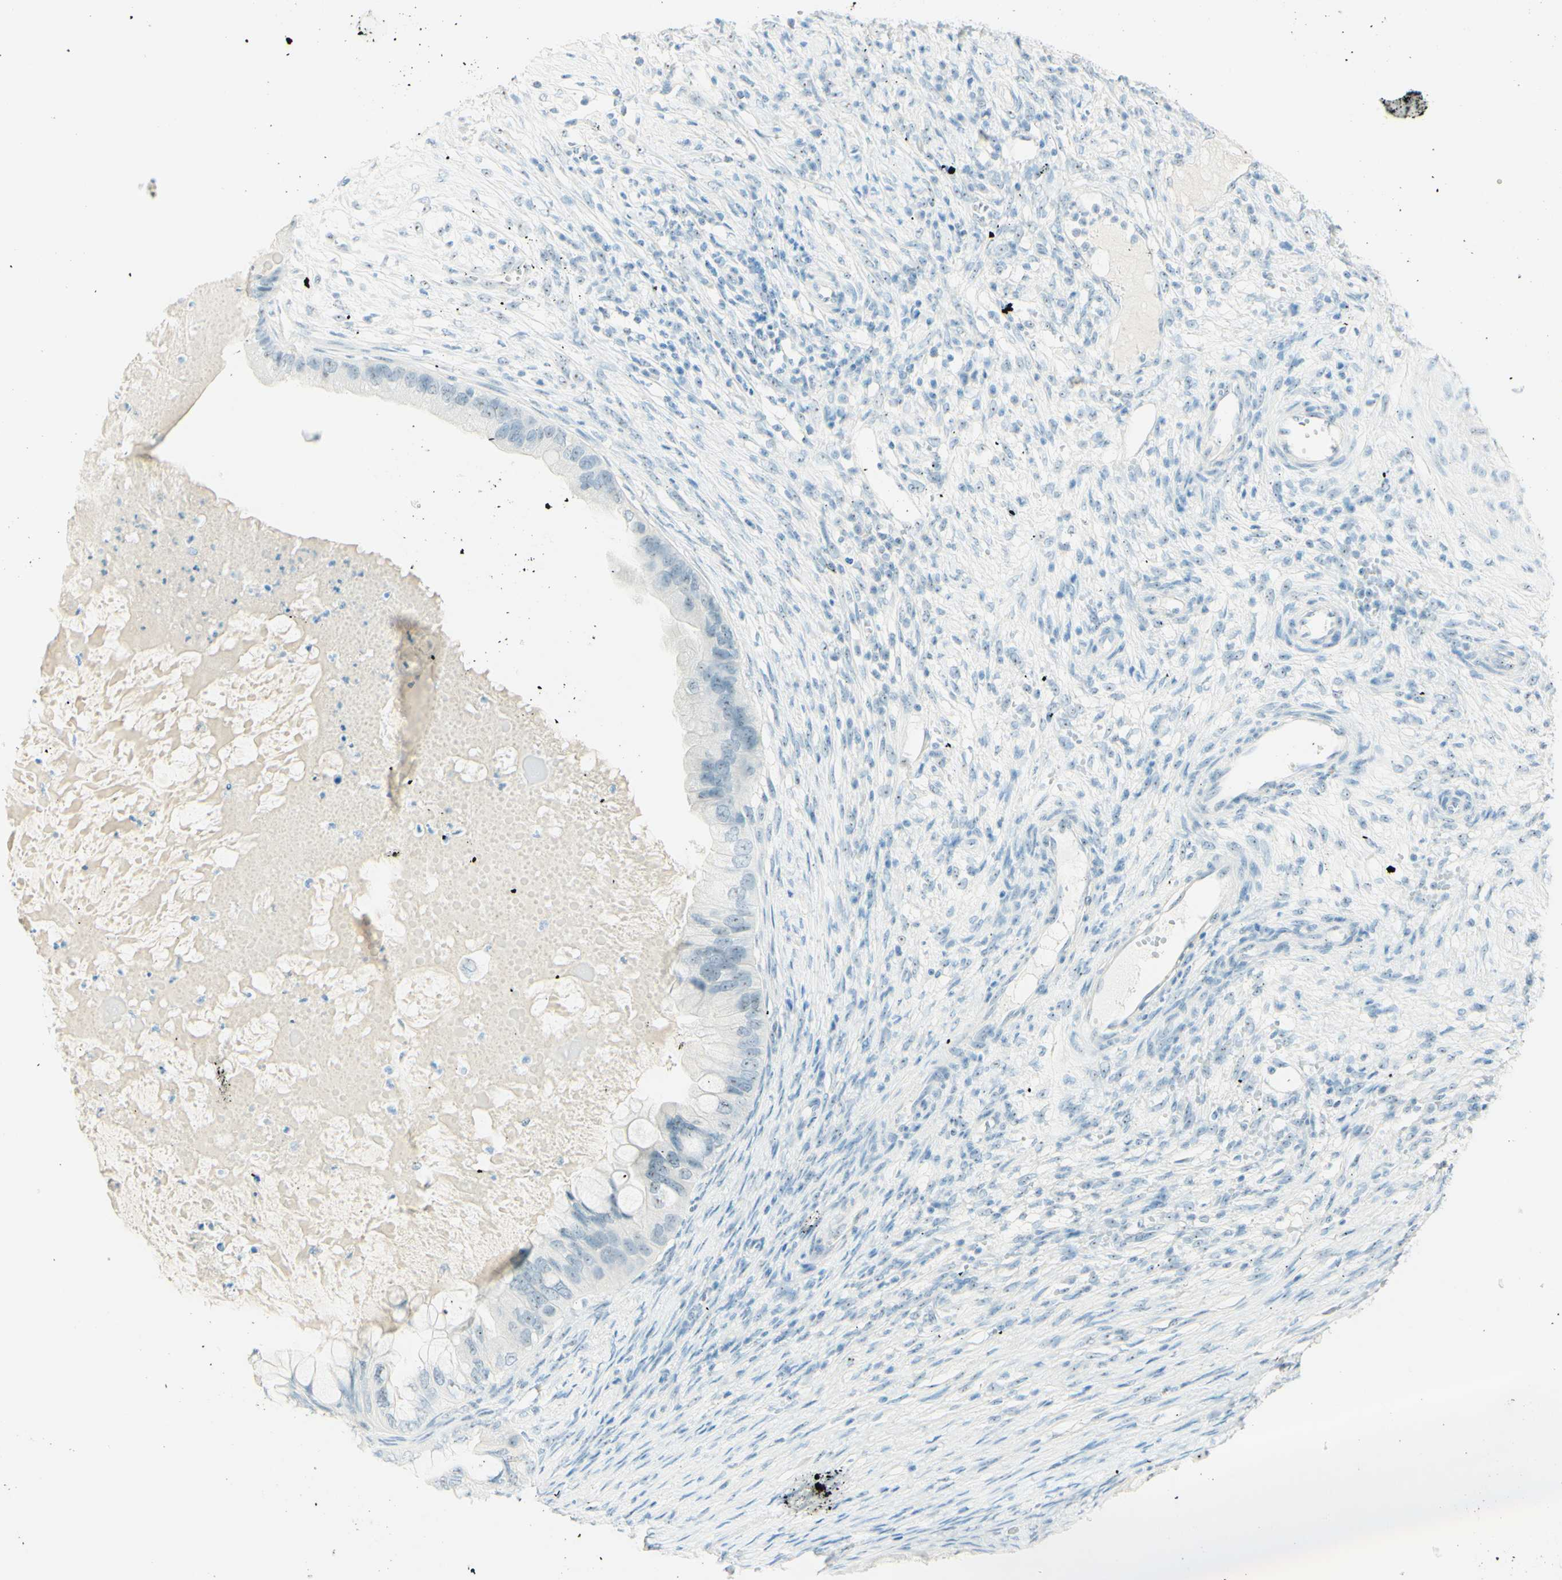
{"staining": {"intensity": "weak", "quantity": "25%-75%", "location": "nuclear"}, "tissue": "ovarian cancer", "cell_type": "Tumor cells", "image_type": "cancer", "snomed": [{"axis": "morphology", "description": "Cystadenocarcinoma, mucinous, NOS"}, {"axis": "topography", "description": "Ovary"}], "caption": "Brown immunohistochemical staining in mucinous cystadenocarcinoma (ovarian) demonstrates weak nuclear expression in approximately 25%-75% of tumor cells.", "gene": "FMR1NB", "patient": {"sex": "female", "age": 80}}